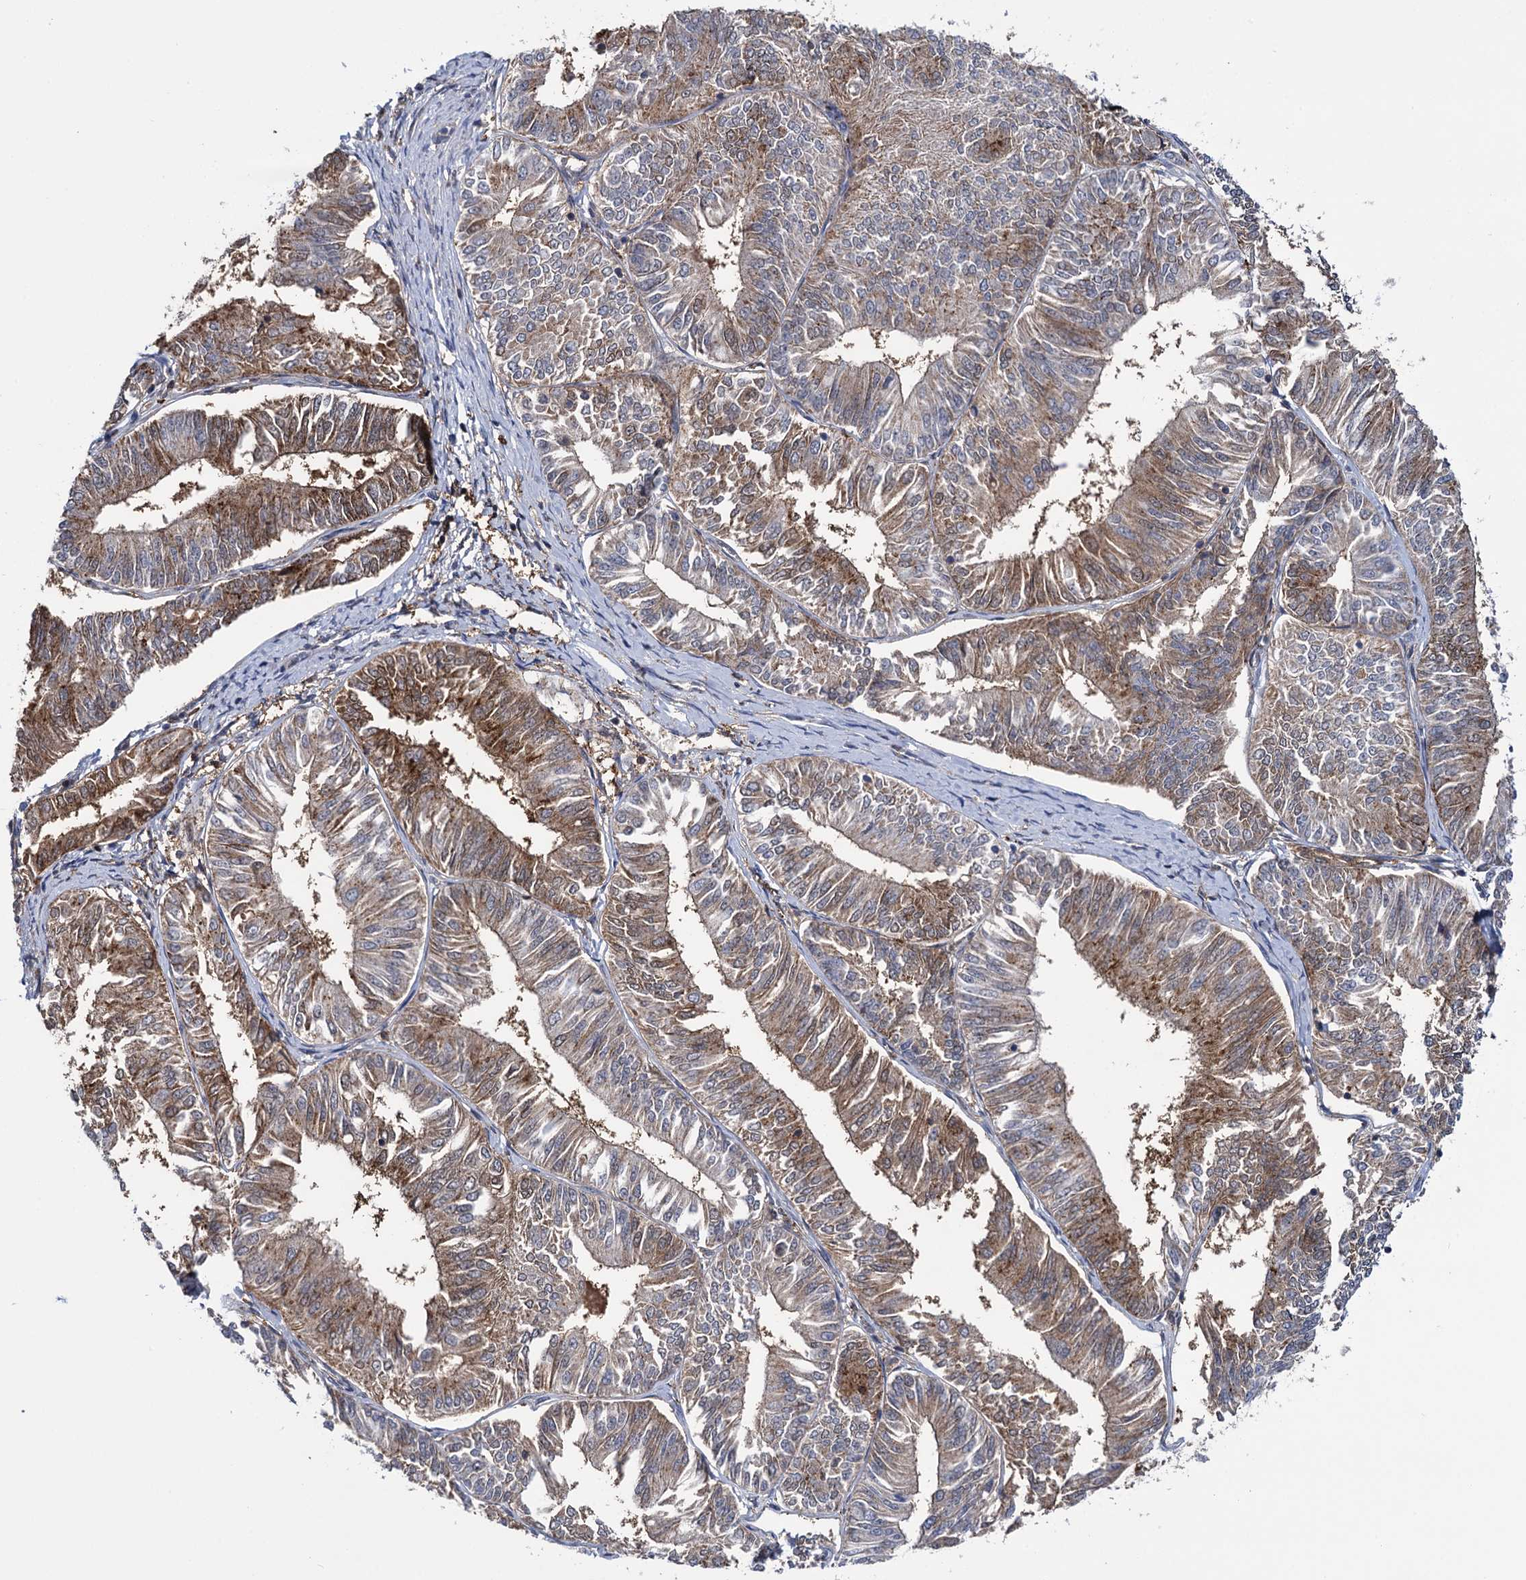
{"staining": {"intensity": "moderate", "quantity": ">75%", "location": "cytoplasmic/membranous"}, "tissue": "endometrial cancer", "cell_type": "Tumor cells", "image_type": "cancer", "snomed": [{"axis": "morphology", "description": "Adenocarcinoma, NOS"}, {"axis": "topography", "description": "Endometrium"}], "caption": "Immunohistochemistry histopathology image of neoplastic tissue: human adenocarcinoma (endometrial) stained using immunohistochemistry (IHC) demonstrates medium levels of moderate protein expression localized specifically in the cytoplasmic/membranous of tumor cells, appearing as a cytoplasmic/membranous brown color.", "gene": "GLO1", "patient": {"sex": "female", "age": 58}}